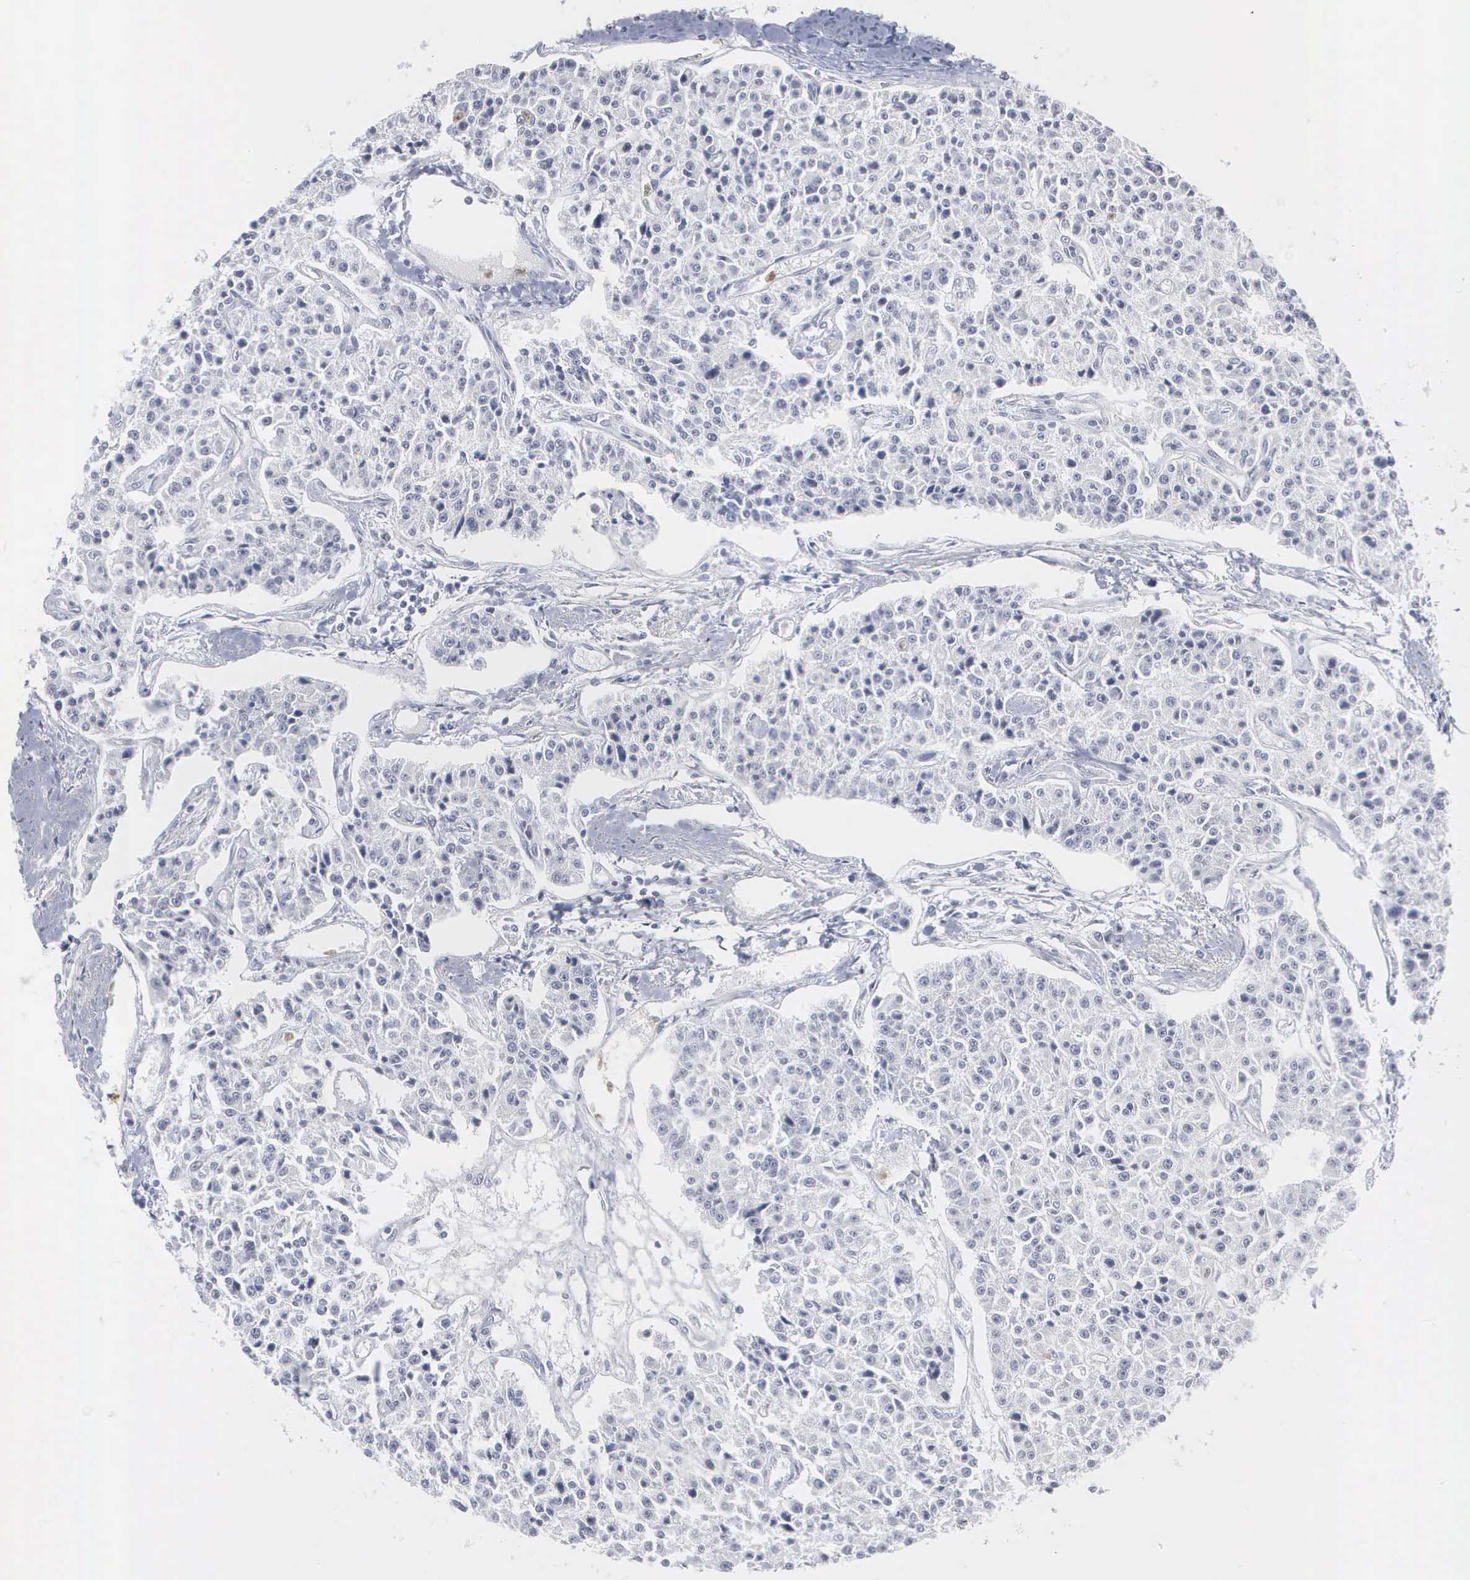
{"staining": {"intensity": "negative", "quantity": "none", "location": "none"}, "tissue": "carcinoid", "cell_type": "Tumor cells", "image_type": "cancer", "snomed": [{"axis": "morphology", "description": "Carcinoid, malignant, NOS"}, {"axis": "topography", "description": "Stomach"}], "caption": "This image is of malignant carcinoid stained with IHC to label a protein in brown with the nuclei are counter-stained blue. There is no expression in tumor cells.", "gene": "SPIN3", "patient": {"sex": "female", "age": 76}}